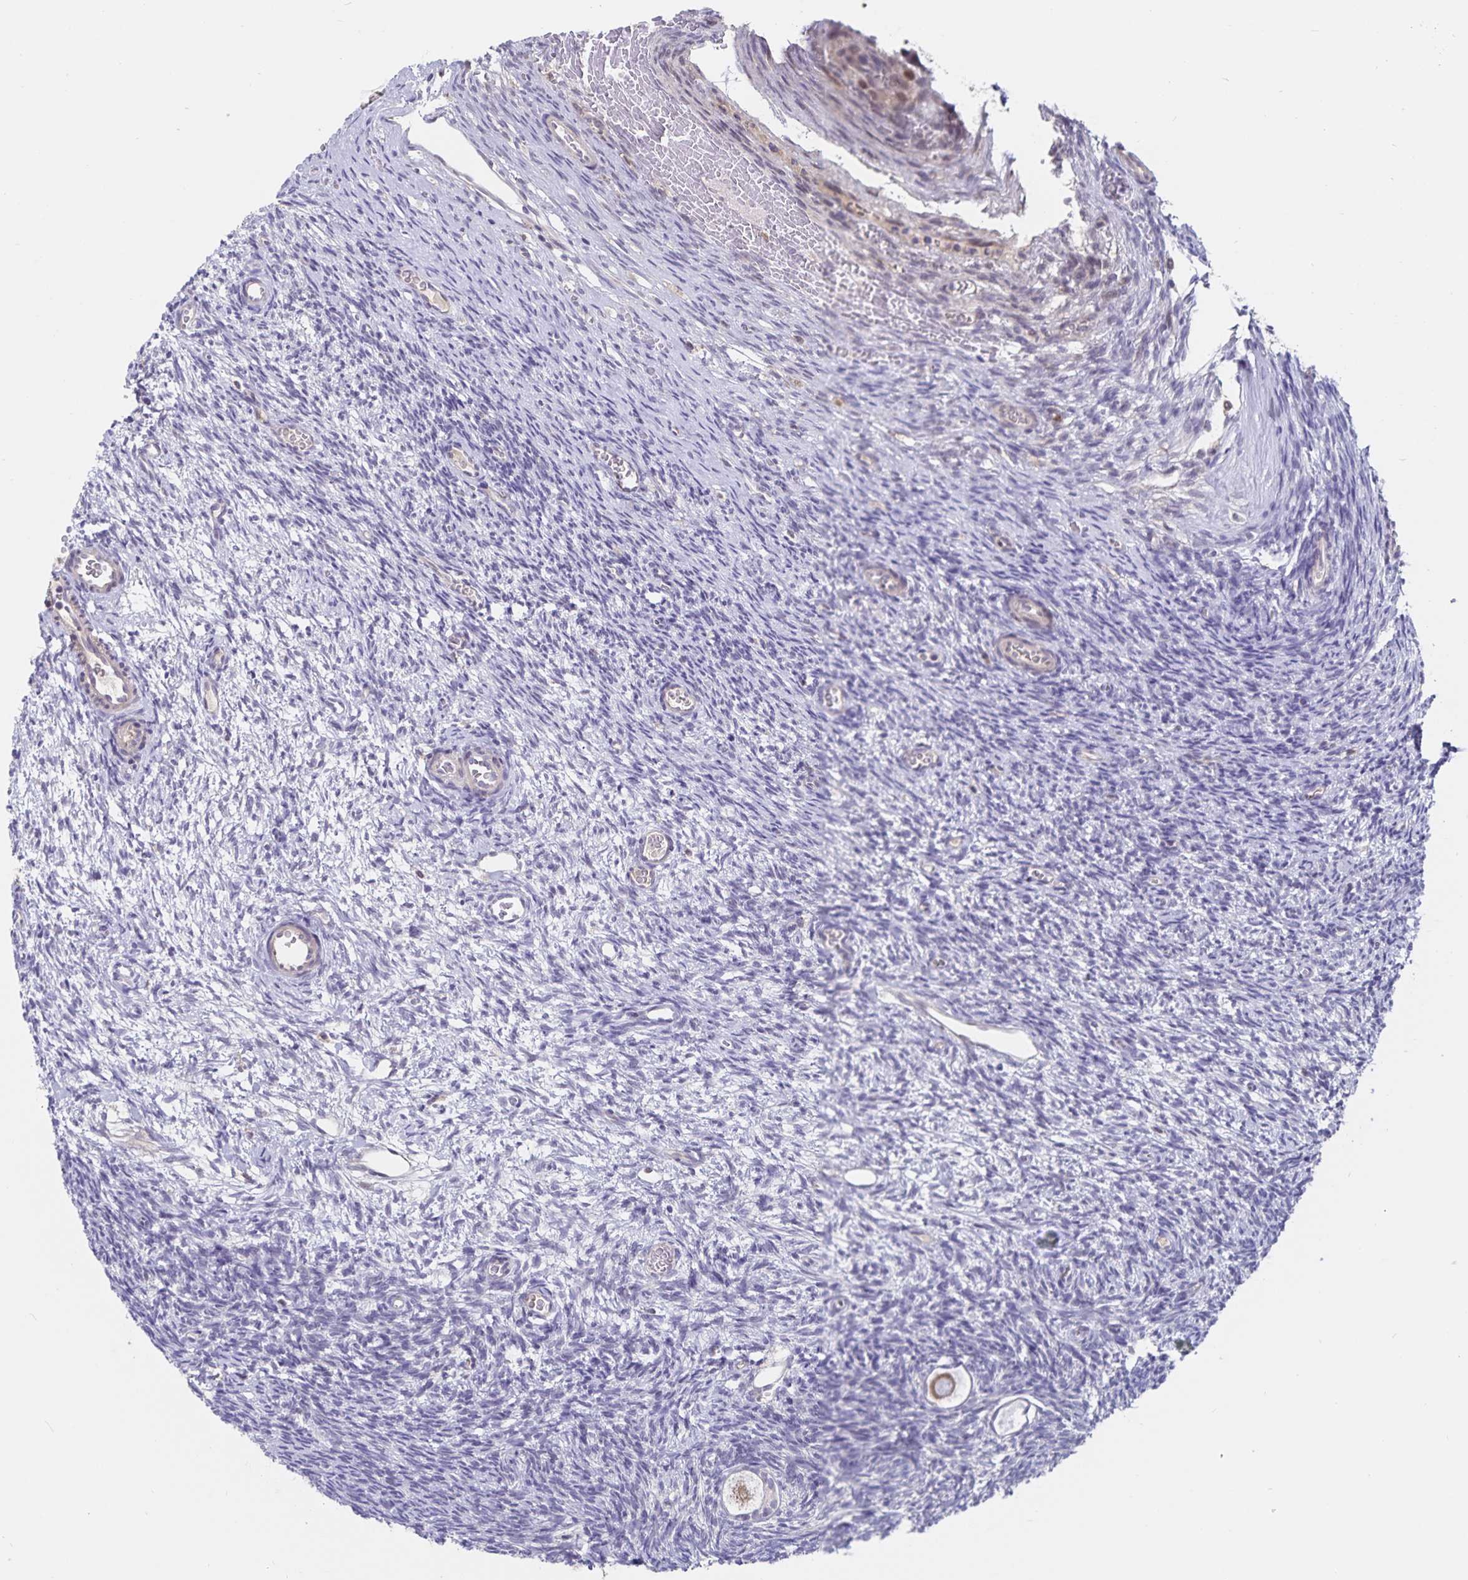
{"staining": {"intensity": "weak", "quantity": ">75%", "location": "cytoplasmic/membranous"}, "tissue": "ovary", "cell_type": "Follicle cells", "image_type": "normal", "snomed": [{"axis": "morphology", "description": "Normal tissue, NOS"}, {"axis": "topography", "description": "Ovary"}], "caption": "This histopathology image displays unremarkable ovary stained with immunohistochemistry to label a protein in brown. The cytoplasmic/membranous of follicle cells show weak positivity for the protein. Nuclei are counter-stained blue.", "gene": "ATP2A2", "patient": {"sex": "female", "age": 34}}